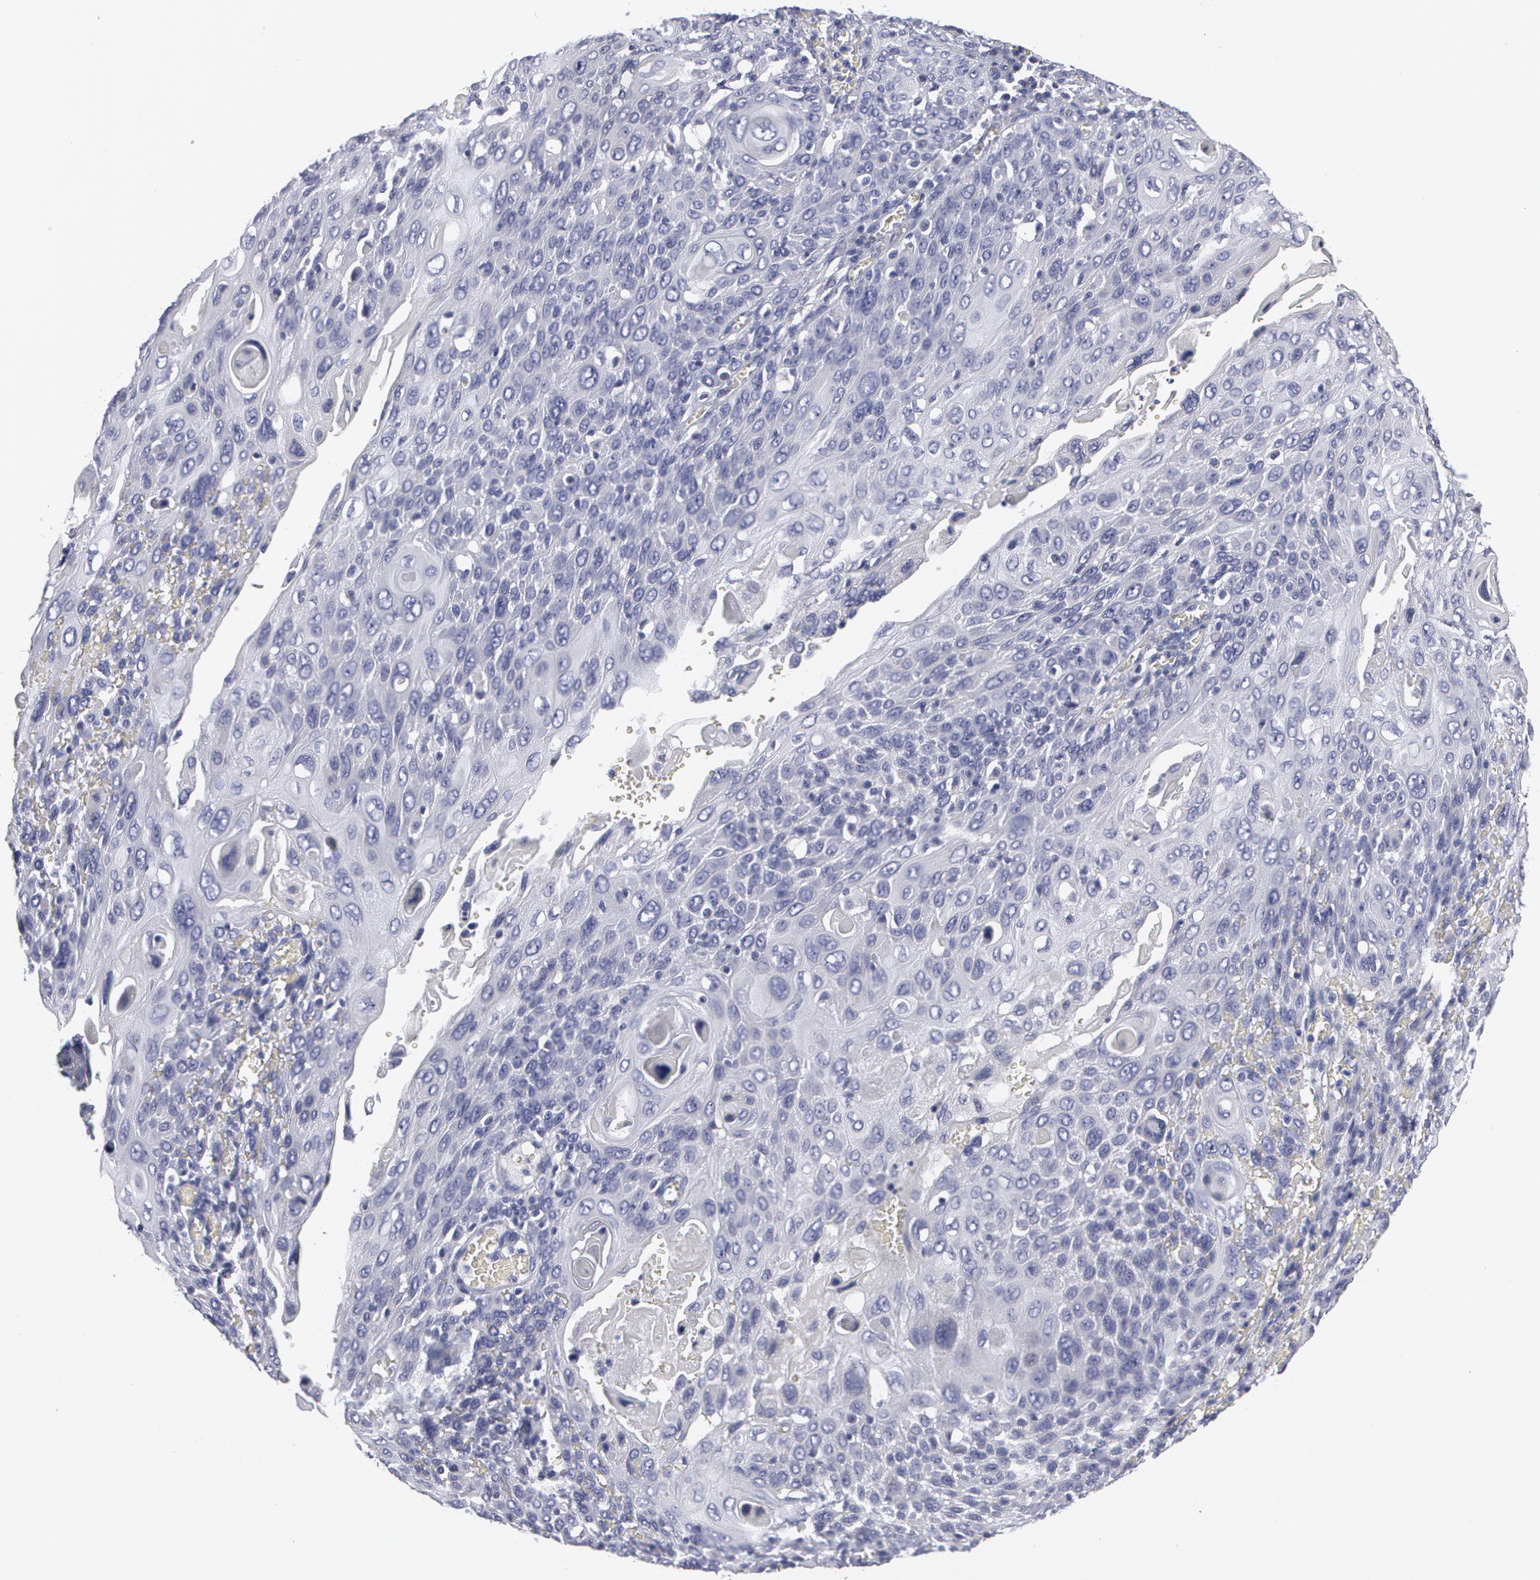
{"staining": {"intensity": "negative", "quantity": "none", "location": "none"}, "tissue": "cervical cancer", "cell_type": "Tumor cells", "image_type": "cancer", "snomed": [{"axis": "morphology", "description": "Squamous cell carcinoma, NOS"}, {"axis": "topography", "description": "Cervix"}], "caption": "High magnification brightfield microscopy of cervical cancer (squamous cell carcinoma) stained with DAB (brown) and counterstained with hematoxylin (blue): tumor cells show no significant positivity.", "gene": "SMC1B", "patient": {"sex": "female", "age": 54}}